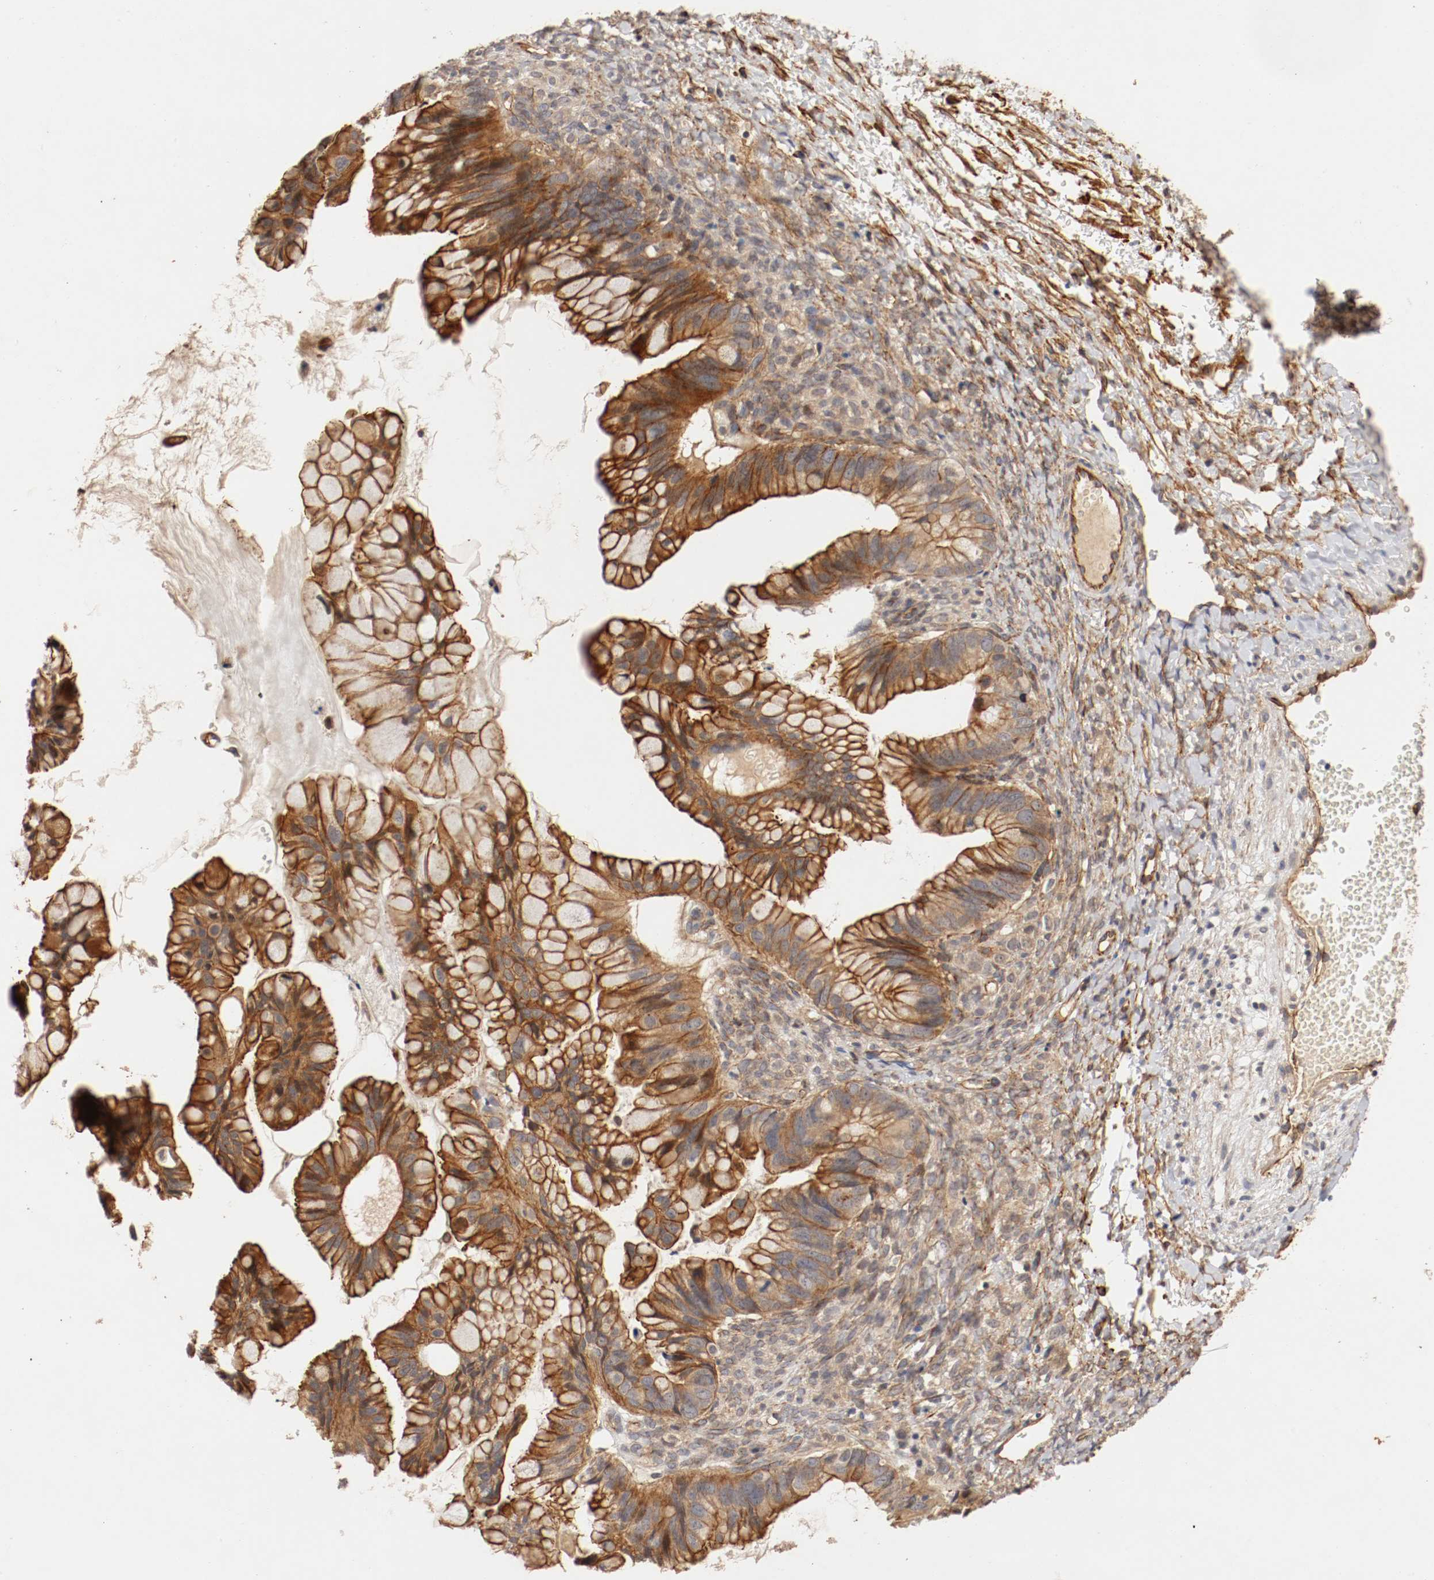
{"staining": {"intensity": "strong", "quantity": ">75%", "location": "cytoplasmic/membranous"}, "tissue": "ovarian cancer", "cell_type": "Tumor cells", "image_type": "cancer", "snomed": [{"axis": "morphology", "description": "Cystadenocarcinoma, mucinous, NOS"}, {"axis": "topography", "description": "Ovary"}], "caption": "The image shows staining of ovarian cancer (mucinous cystadenocarcinoma), revealing strong cytoplasmic/membranous protein expression (brown color) within tumor cells.", "gene": "TYK2", "patient": {"sex": "female", "age": 36}}